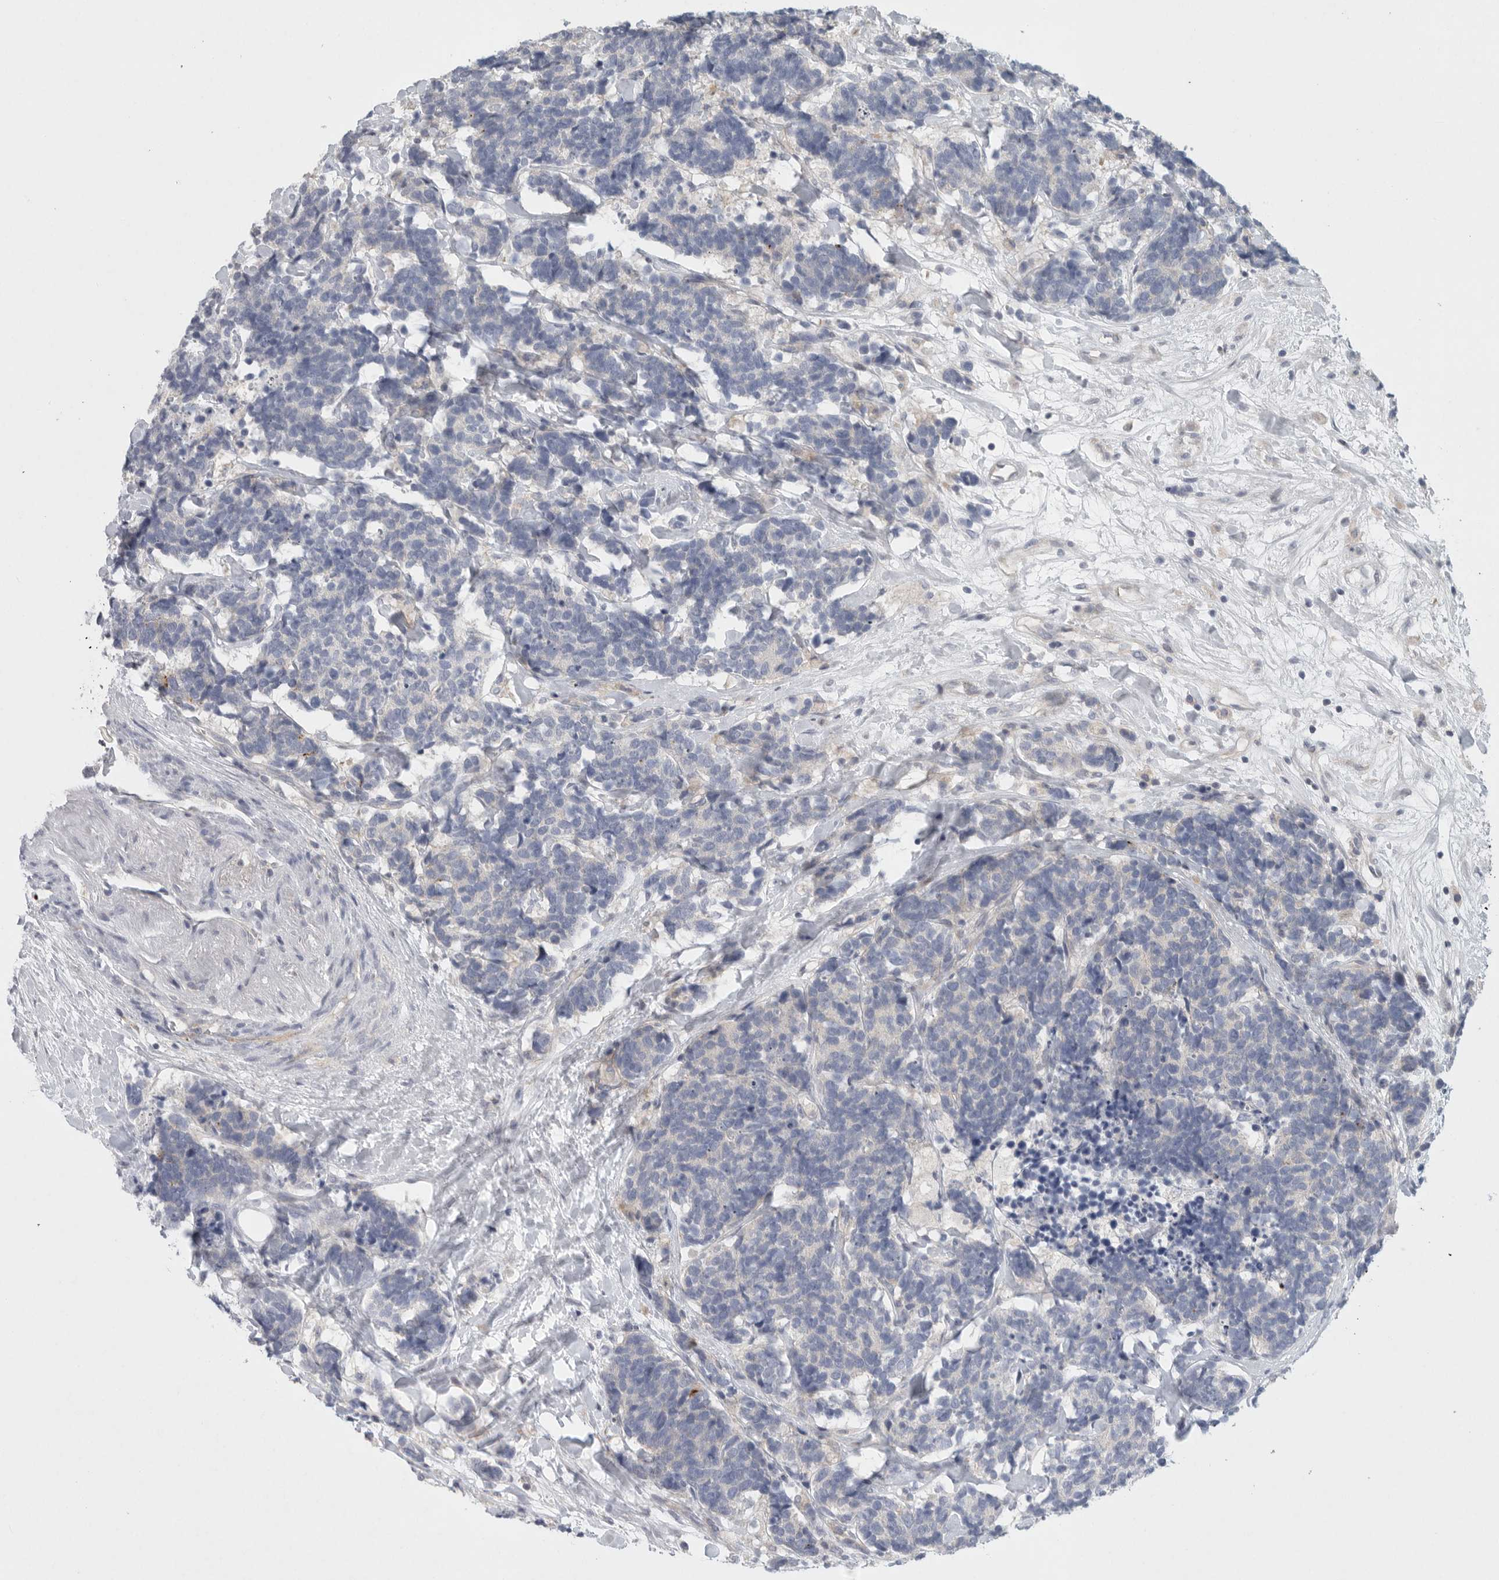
{"staining": {"intensity": "negative", "quantity": "none", "location": "none"}, "tissue": "carcinoid", "cell_type": "Tumor cells", "image_type": "cancer", "snomed": [{"axis": "morphology", "description": "Carcinoma, NOS"}, {"axis": "morphology", "description": "Carcinoid, malignant, NOS"}, {"axis": "topography", "description": "Urinary bladder"}], "caption": "An image of carcinoid stained for a protein demonstrates no brown staining in tumor cells.", "gene": "TMEM69", "patient": {"sex": "male", "age": 57}}